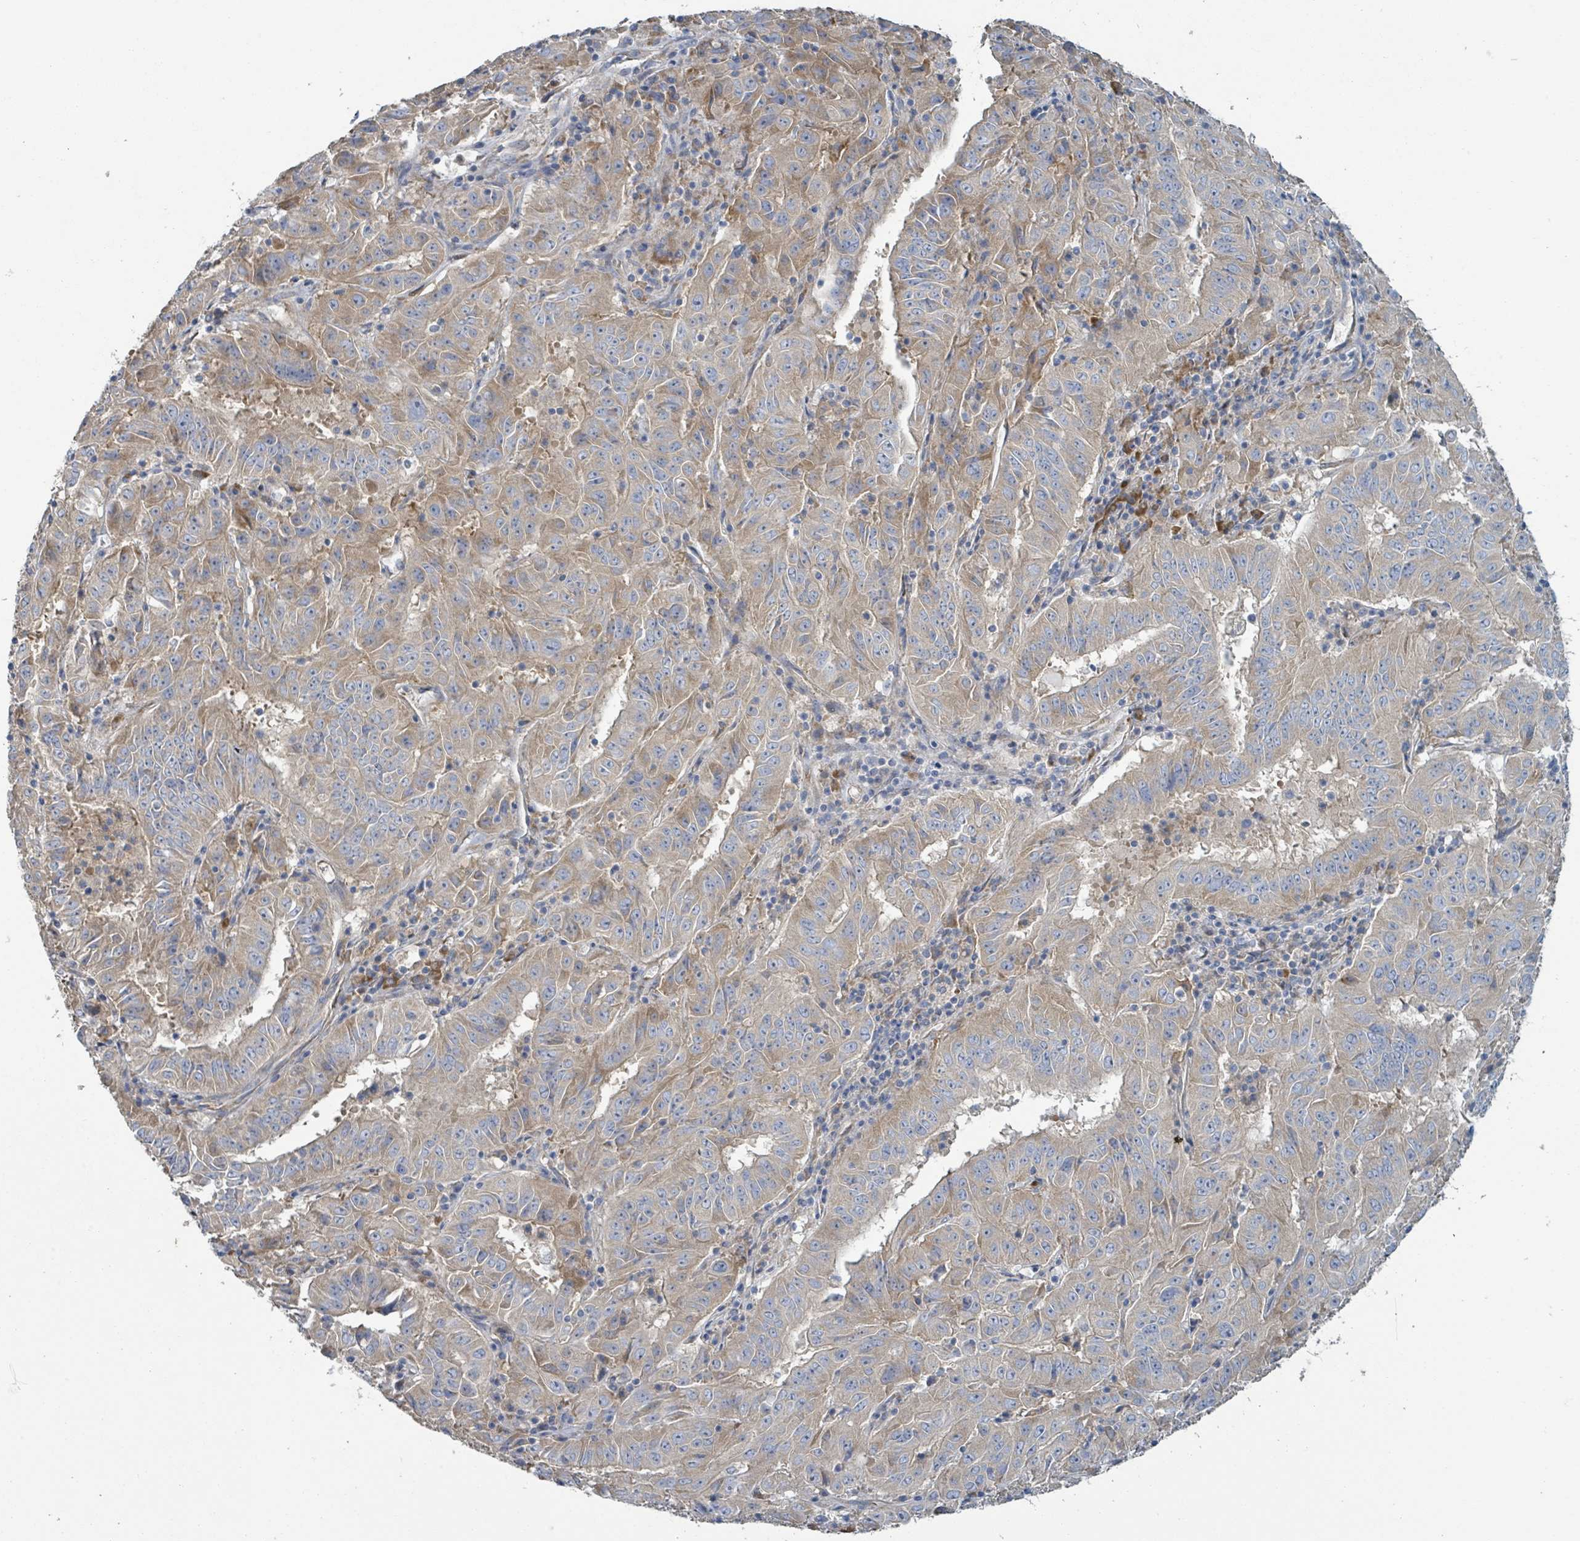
{"staining": {"intensity": "weak", "quantity": ">75%", "location": "cytoplasmic/membranous"}, "tissue": "pancreatic cancer", "cell_type": "Tumor cells", "image_type": "cancer", "snomed": [{"axis": "morphology", "description": "Adenocarcinoma, NOS"}, {"axis": "topography", "description": "Pancreas"}], "caption": "Tumor cells display weak cytoplasmic/membranous expression in approximately >75% of cells in pancreatic cancer (adenocarcinoma).", "gene": "RPL32", "patient": {"sex": "male", "age": 63}}